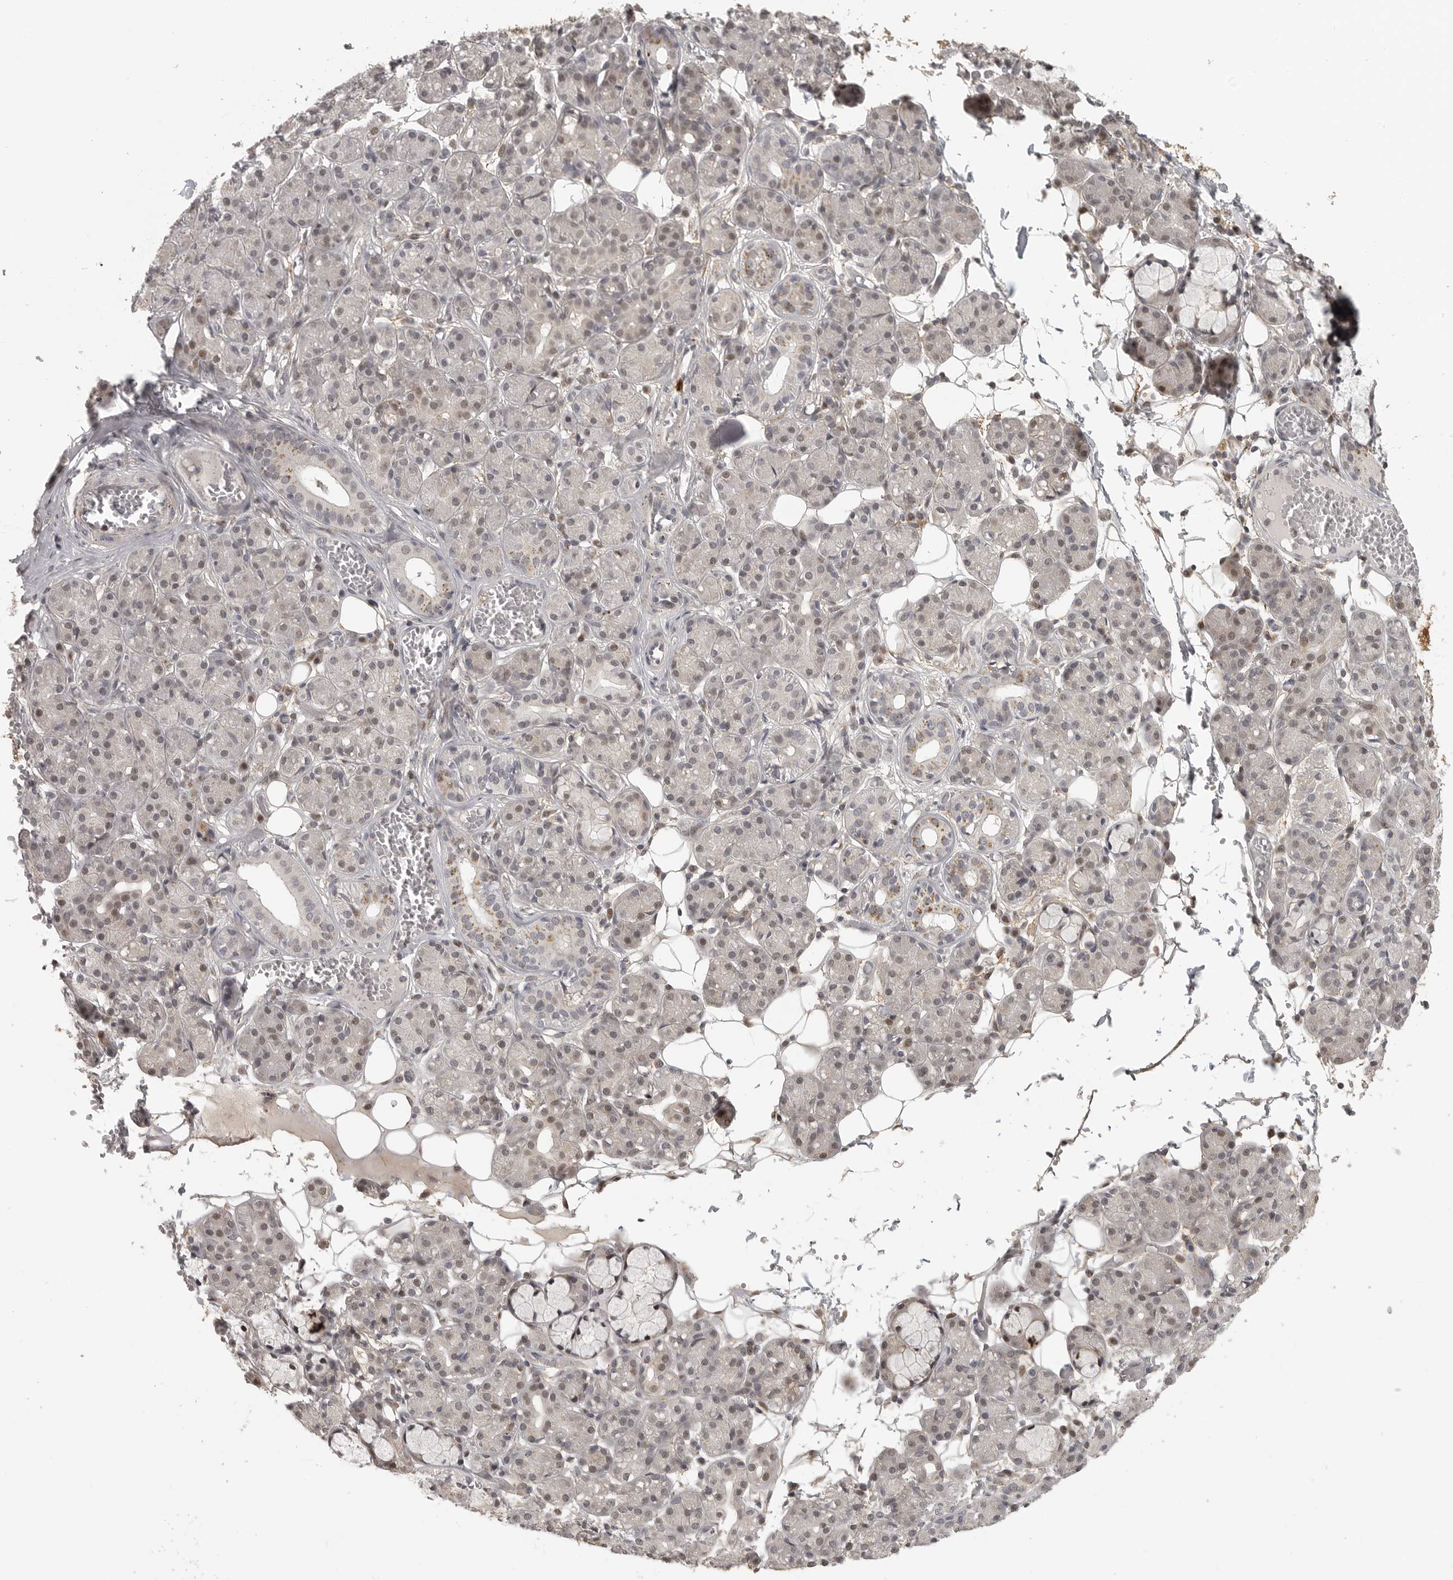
{"staining": {"intensity": "moderate", "quantity": "25%-75%", "location": "nuclear"}, "tissue": "salivary gland", "cell_type": "Glandular cells", "image_type": "normal", "snomed": [{"axis": "morphology", "description": "Normal tissue, NOS"}, {"axis": "topography", "description": "Salivary gland"}], "caption": "Protein staining exhibits moderate nuclear staining in about 25%-75% of glandular cells in benign salivary gland. (Brightfield microscopy of DAB IHC at high magnification).", "gene": "UROD", "patient": {"sex": "male", "age": 63}}